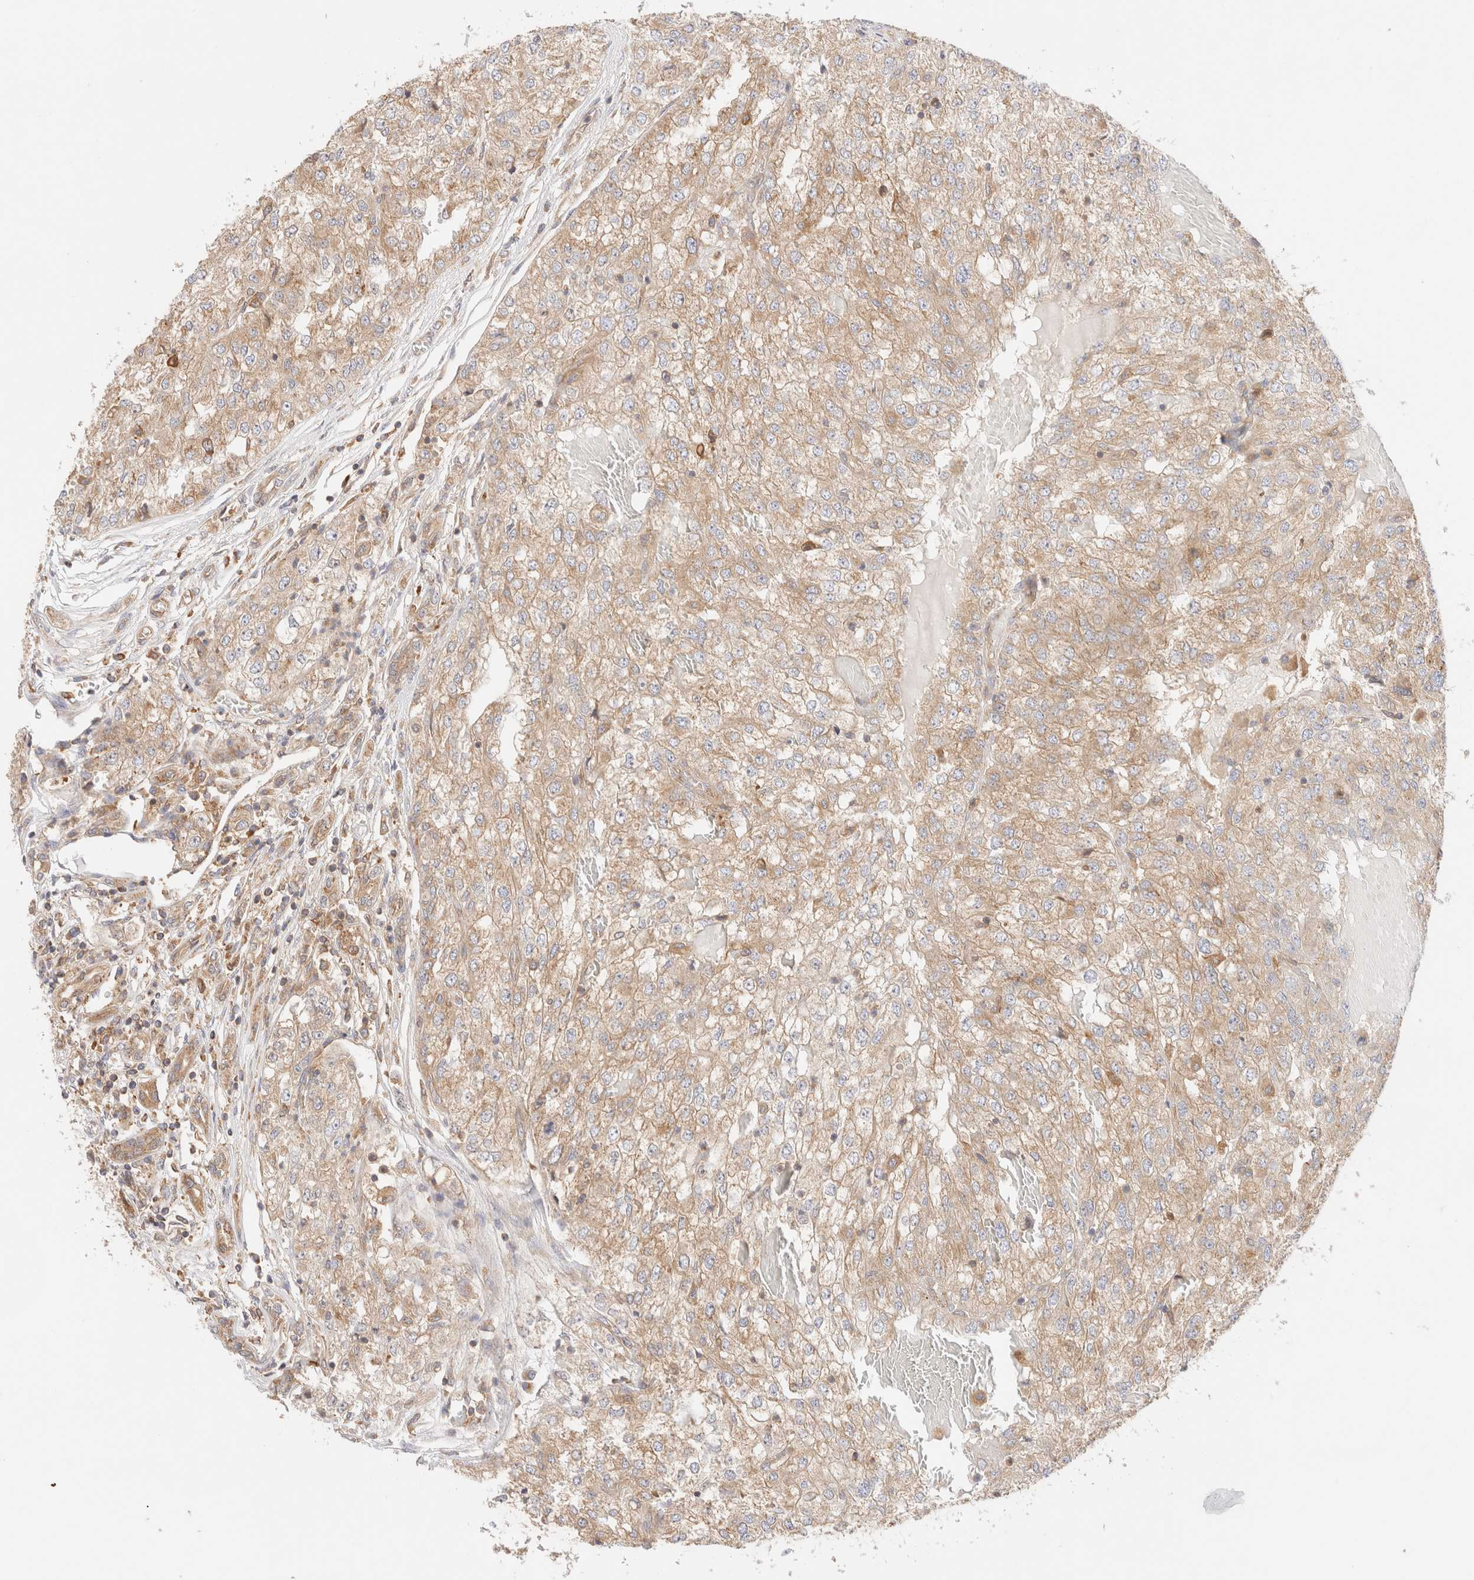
{"staining": {"intensity": "moderate", "quantity": ">75%", "location": "cytoplasmic/membranous"}, "tissue": "renal cancer", "cell_type": "Tumor cells", "image_type": "cancer", "snomed": [{"axis": "morphology", "description": "Adenocarcinoma, NOS"}, {"axis": "topography", "description": "Kidney"}], "caption": "Immunohistochemistry (IHC) staining of adenocarcinoma (renal), which reveals medium levels of moderate cytoplasmic/membranous staining in about >75% of tumor cells indicating moderate cytoplasmic/membranous protein staining. The staining was performed using DAB (3,3'-diaminobenzidine) (brown) for protein detection and nuclei were counterstained in hematoxylin (blue).", "gene": "RABEP1", "patient": {"sex": "female", "age": 54}}